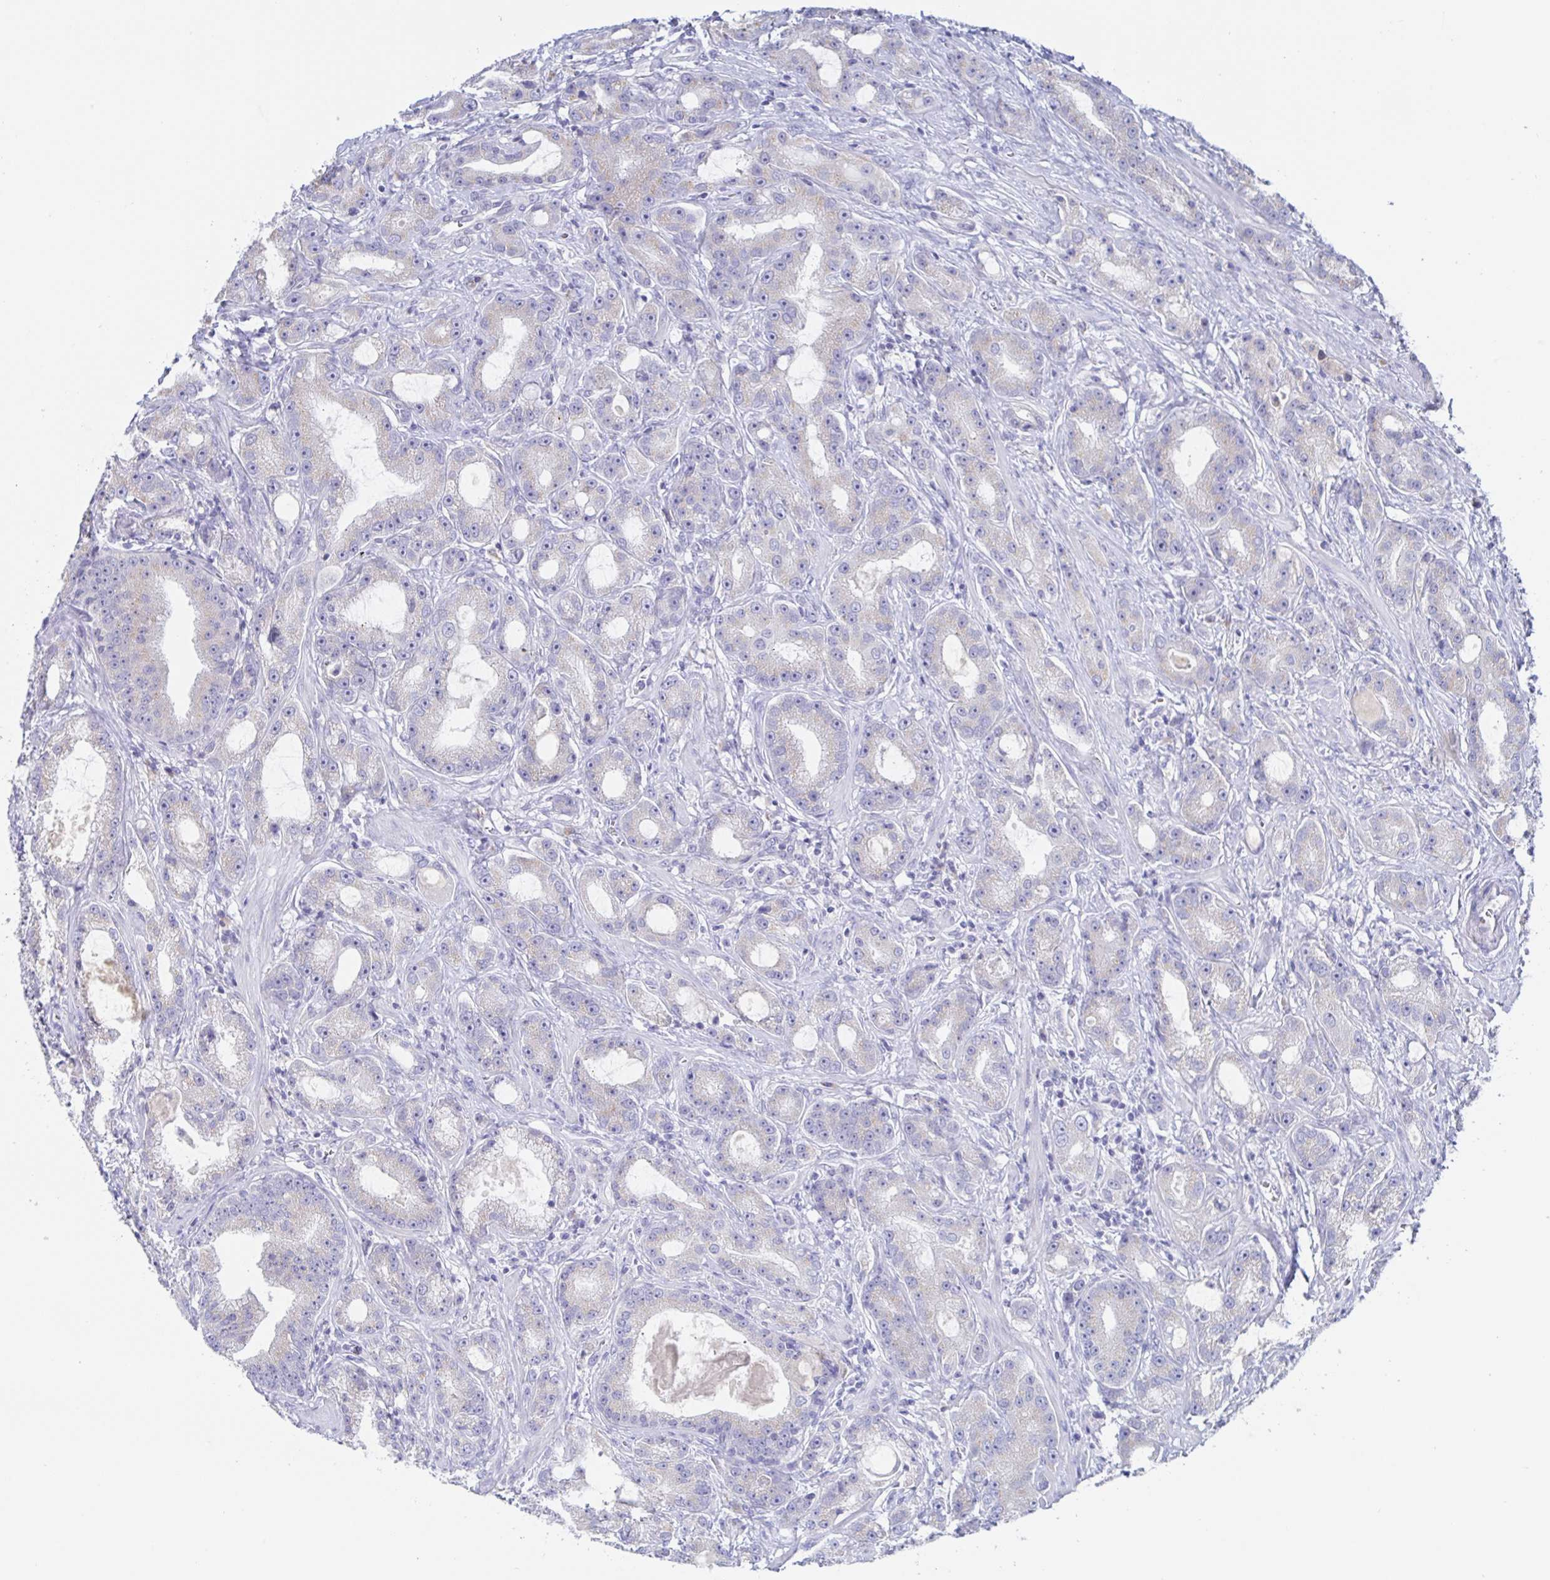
{"staining": {"intensity": "weak", "quantity": "<25%", "location": "cytoplasmic/membranous"}, "tissue": "prostate cancer", "cell_type": "Tumor cells", "image_type": "cancer", "snomed": [{"axis": "morphology", "description": "Adenocarcinoma, High grade"}, {"axis": "topography", "description": "Prostate"}], "caption": "The IHC photomicrograph has no significant expression in tumor cells of prostate cancer tissue.", "gene": "SIAH3", "patient": {"sex": "male", "age": 65}}